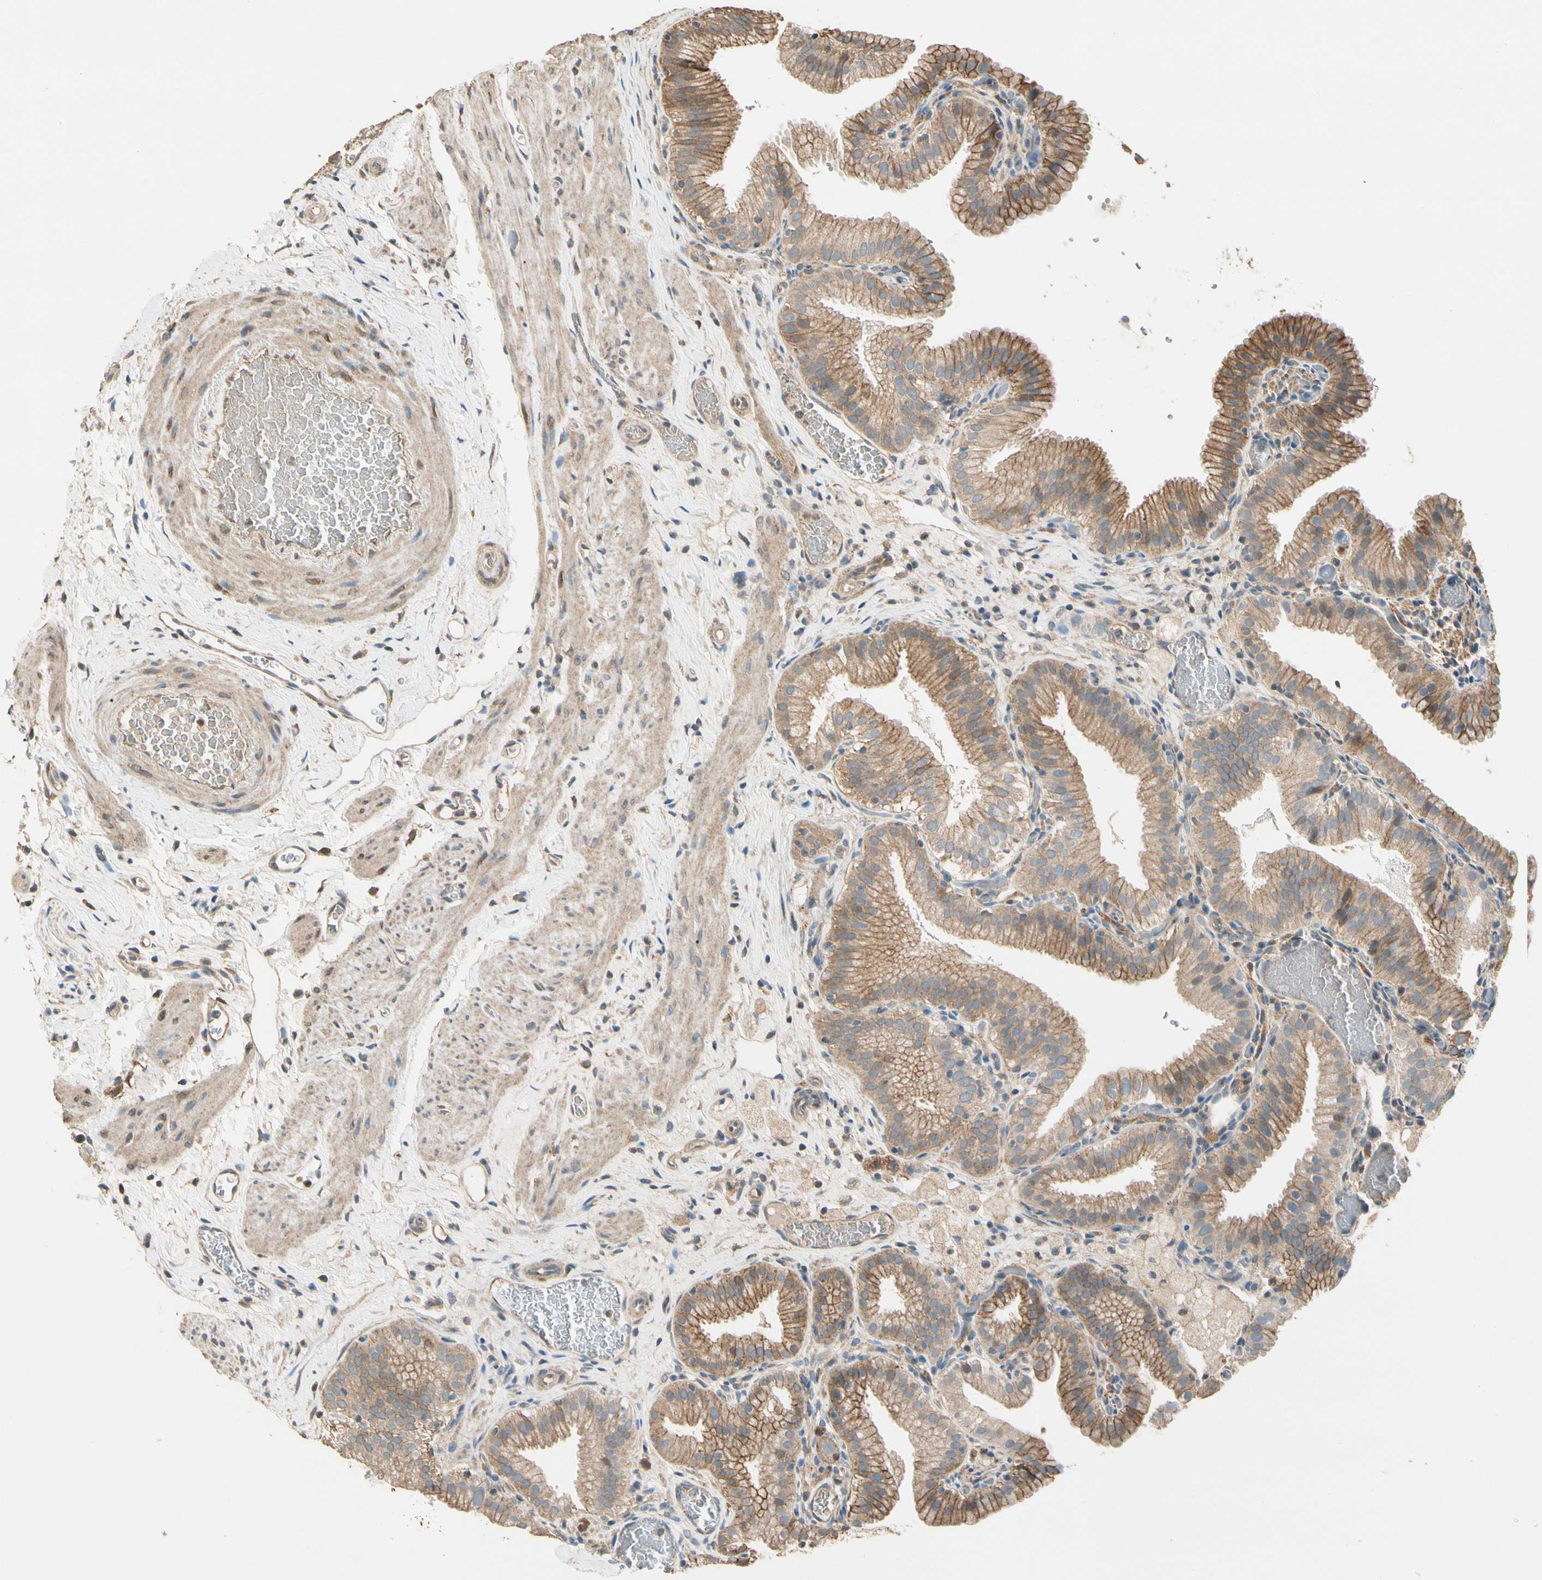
{"staining": {"intensity": "moderate", "quantity": ">75%", "location": "cytoplasmic/membranous"}, "tissue": "gallbladder", "cell_type": "Glandular cells", "image_type": "normal", "snomed": [{"axis": "morphology", "description": "Normal tissue, NOS"}, {"axis": "topography", "description": "Gallbladder"}], "caption": "Human gallbladder stained with a brown dye displays moderate cytoplasmic/membranous positive expression in about >75% of glandular cells.", "gene": "CDH6", "patient": {"sex": "male", "age": 54}}